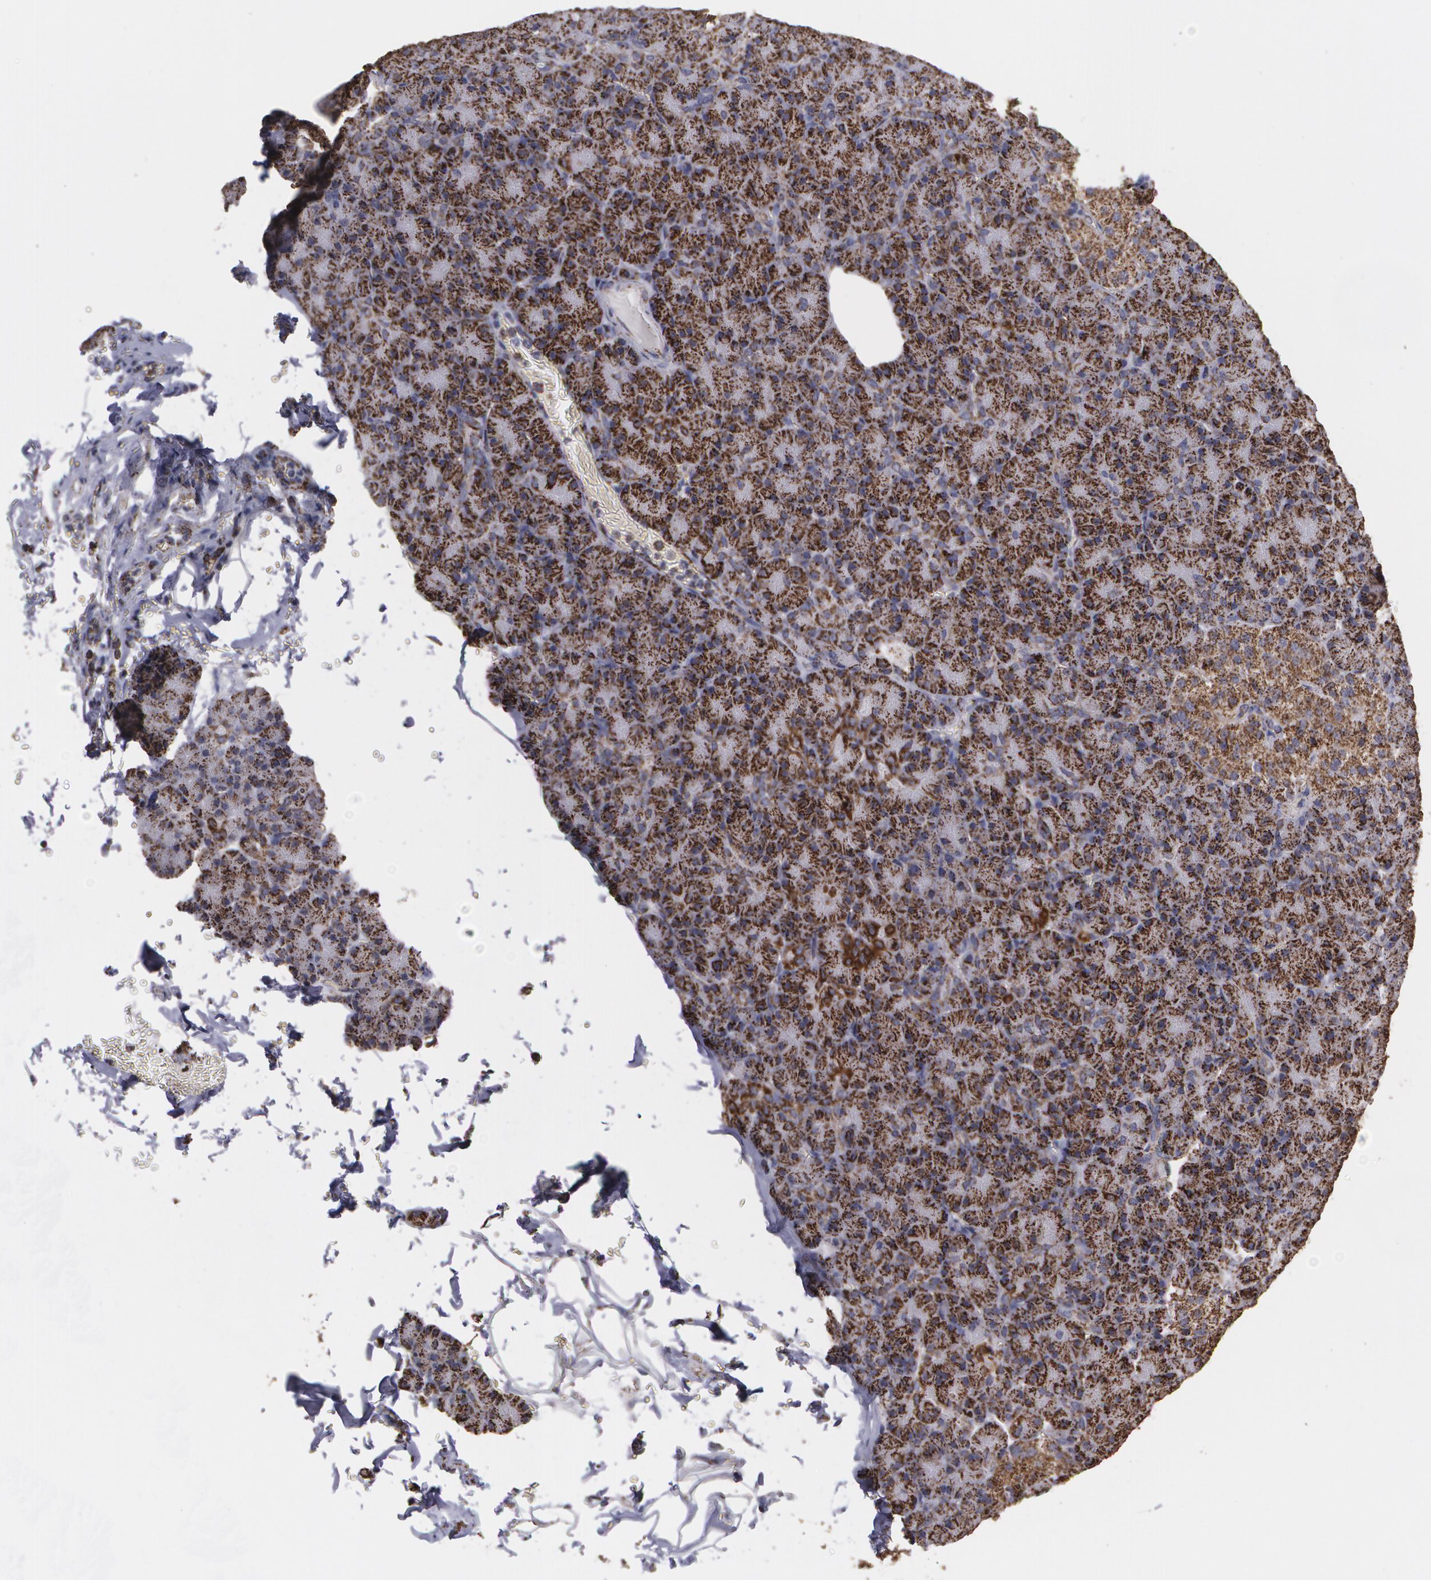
{"staining": {"intensity": "strong", "quantity": ">75%", "location": "cytoplasmic/membranous"}, "tissue": "pancreas", "cell_type": "Exocrine glandular cells", "image_type": "normal", "snomed": [{"axis": "morphology", "description": "Normal tissue, NOS"}, {"axis": "topography", "description": "Pancreas"}], "caption": "Approximately >75% of exocrine glandular cells in benign pancreas demonstrate strong cytoplasmic/membranous protein staining as visualized by brown immunohistochemical staining.", "gene": "HSPD1", "patient": {"sex": "female", "age": 43}}